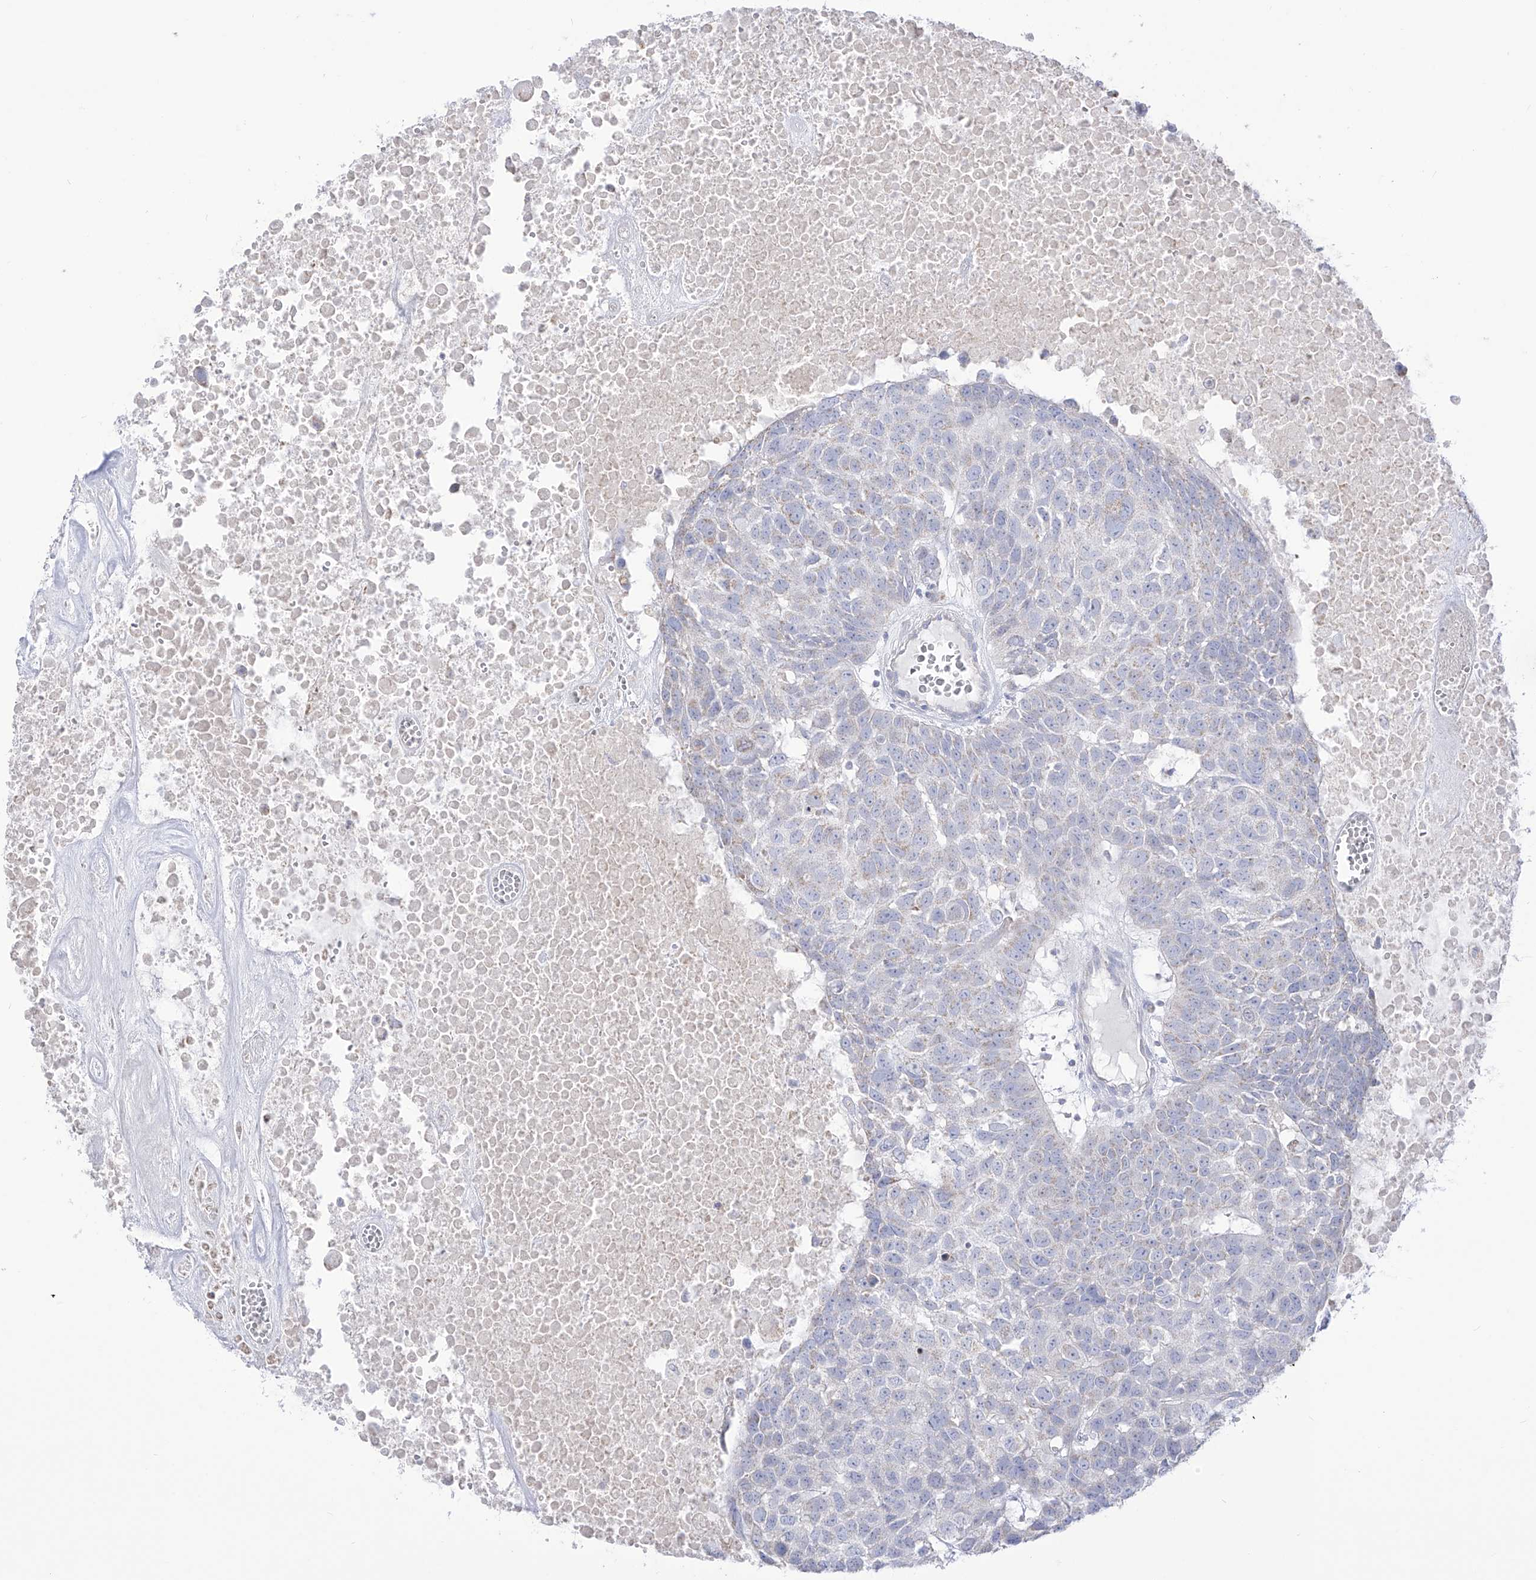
{"staining": {"intensity": "negative", "quantity": "none", "location": "none"}, "tissue": "head and neck cancer", "cell_type": "Tumor cells", "image_type": "cancer", "snomed": [{"axis": "morphology", "description": "Squamous cell carcinoma, NOS"}, {"axis": "topography", "description": "Head-Neck"}], "caption": "Tumor cells are negative for brown protein staining in head and neck squamous cell carcinoma.", "gene": "RCHY1", "patient": {"sex": "male", "age": 66}}